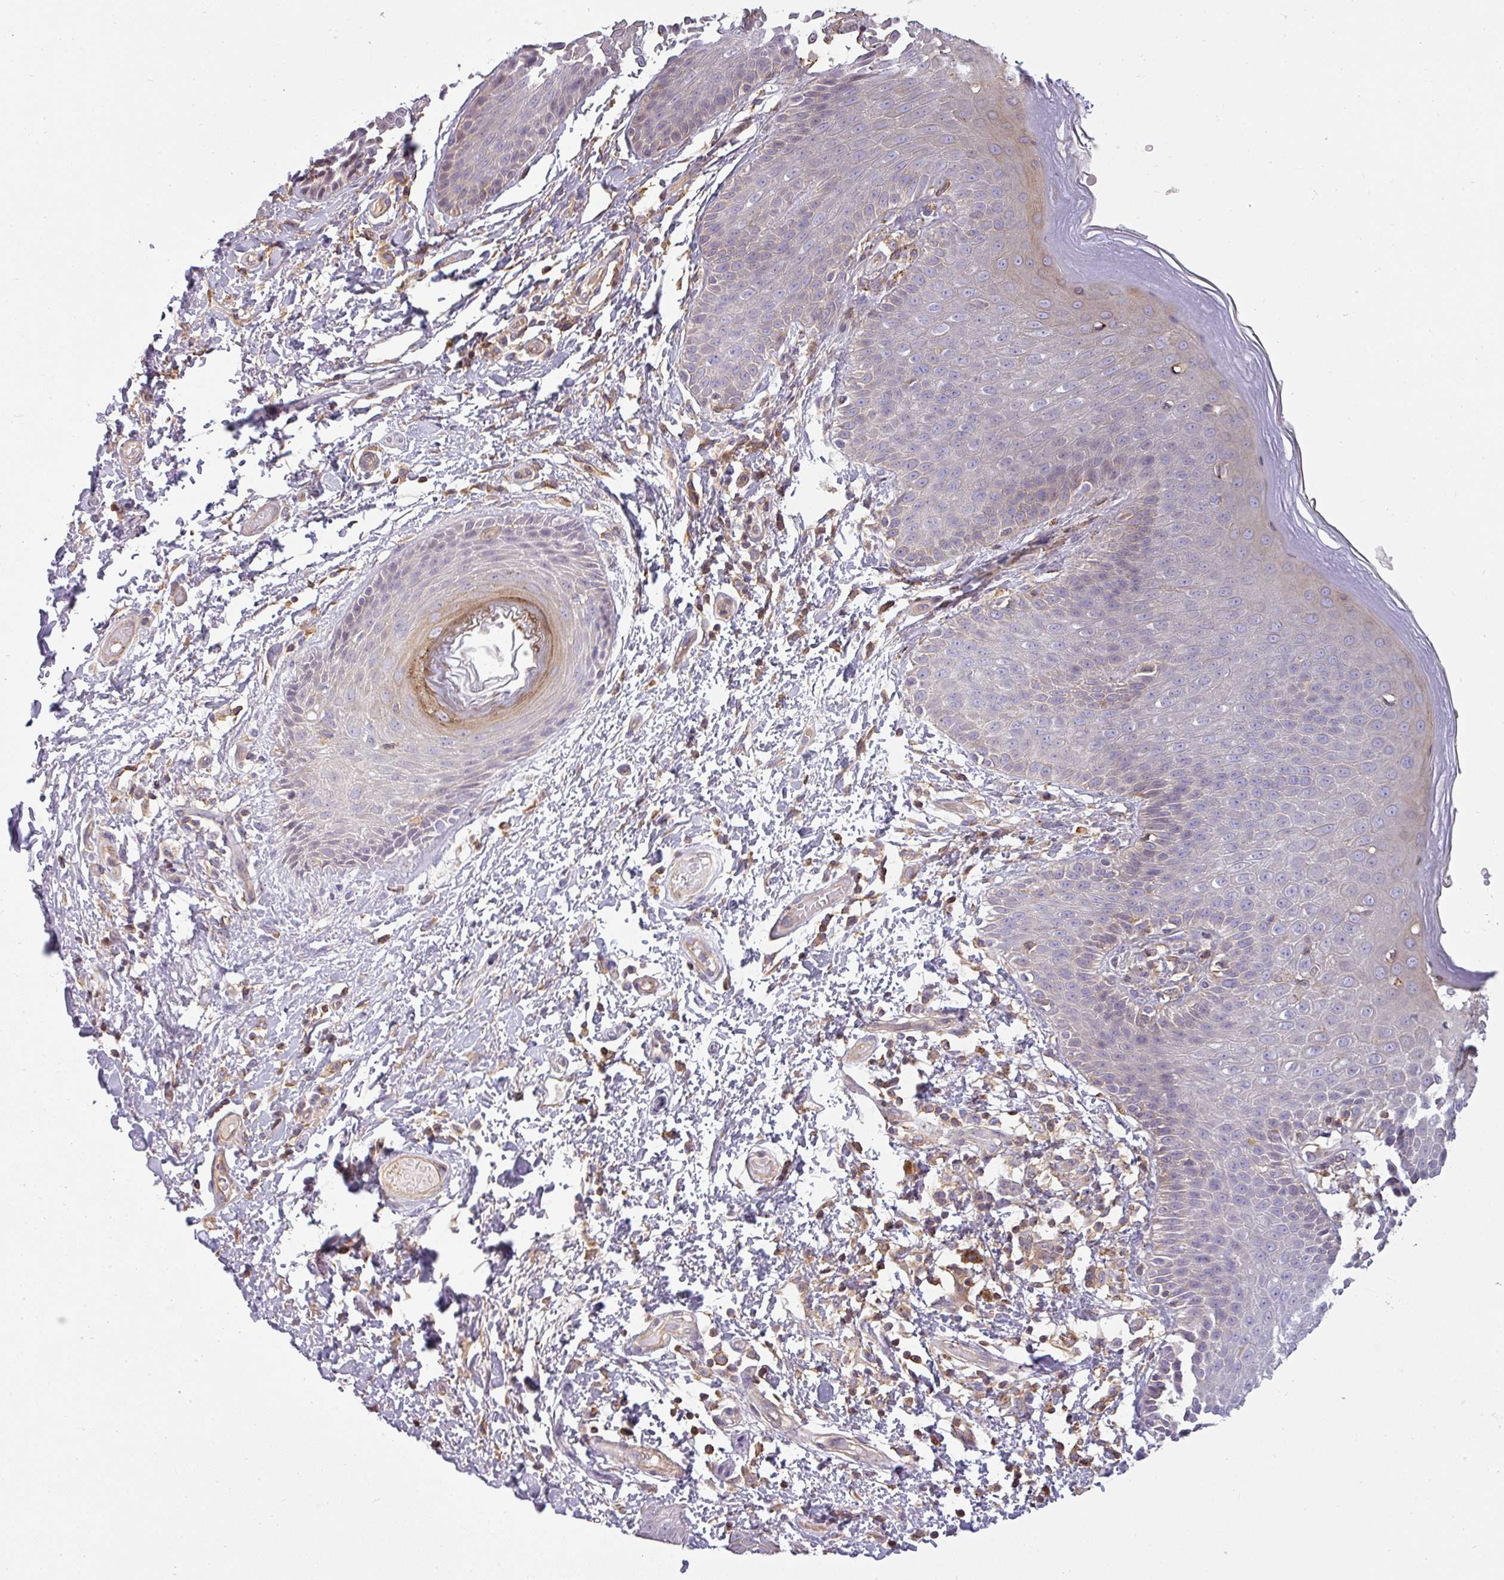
{"staining": {"intensity": "moderate", "quantity": "<25%", "location": "cytoplasmic/membranous"}, "tissue": "skin", "cell_type": "Epidermal cells", "image_type": "normal", "snomed": [{"axis": "morphology", "description": "Normal tissue, NOS"}, {"axis": "topography", "description": "Peripheral nerve tissue"}], "caption": "A brown stain shows moderate cytoplasmic/membranous expression of a protein in epidermal cells of benign skin.", "gene": "ZNF835", "patient": {"sex": "male", "age": 51}}